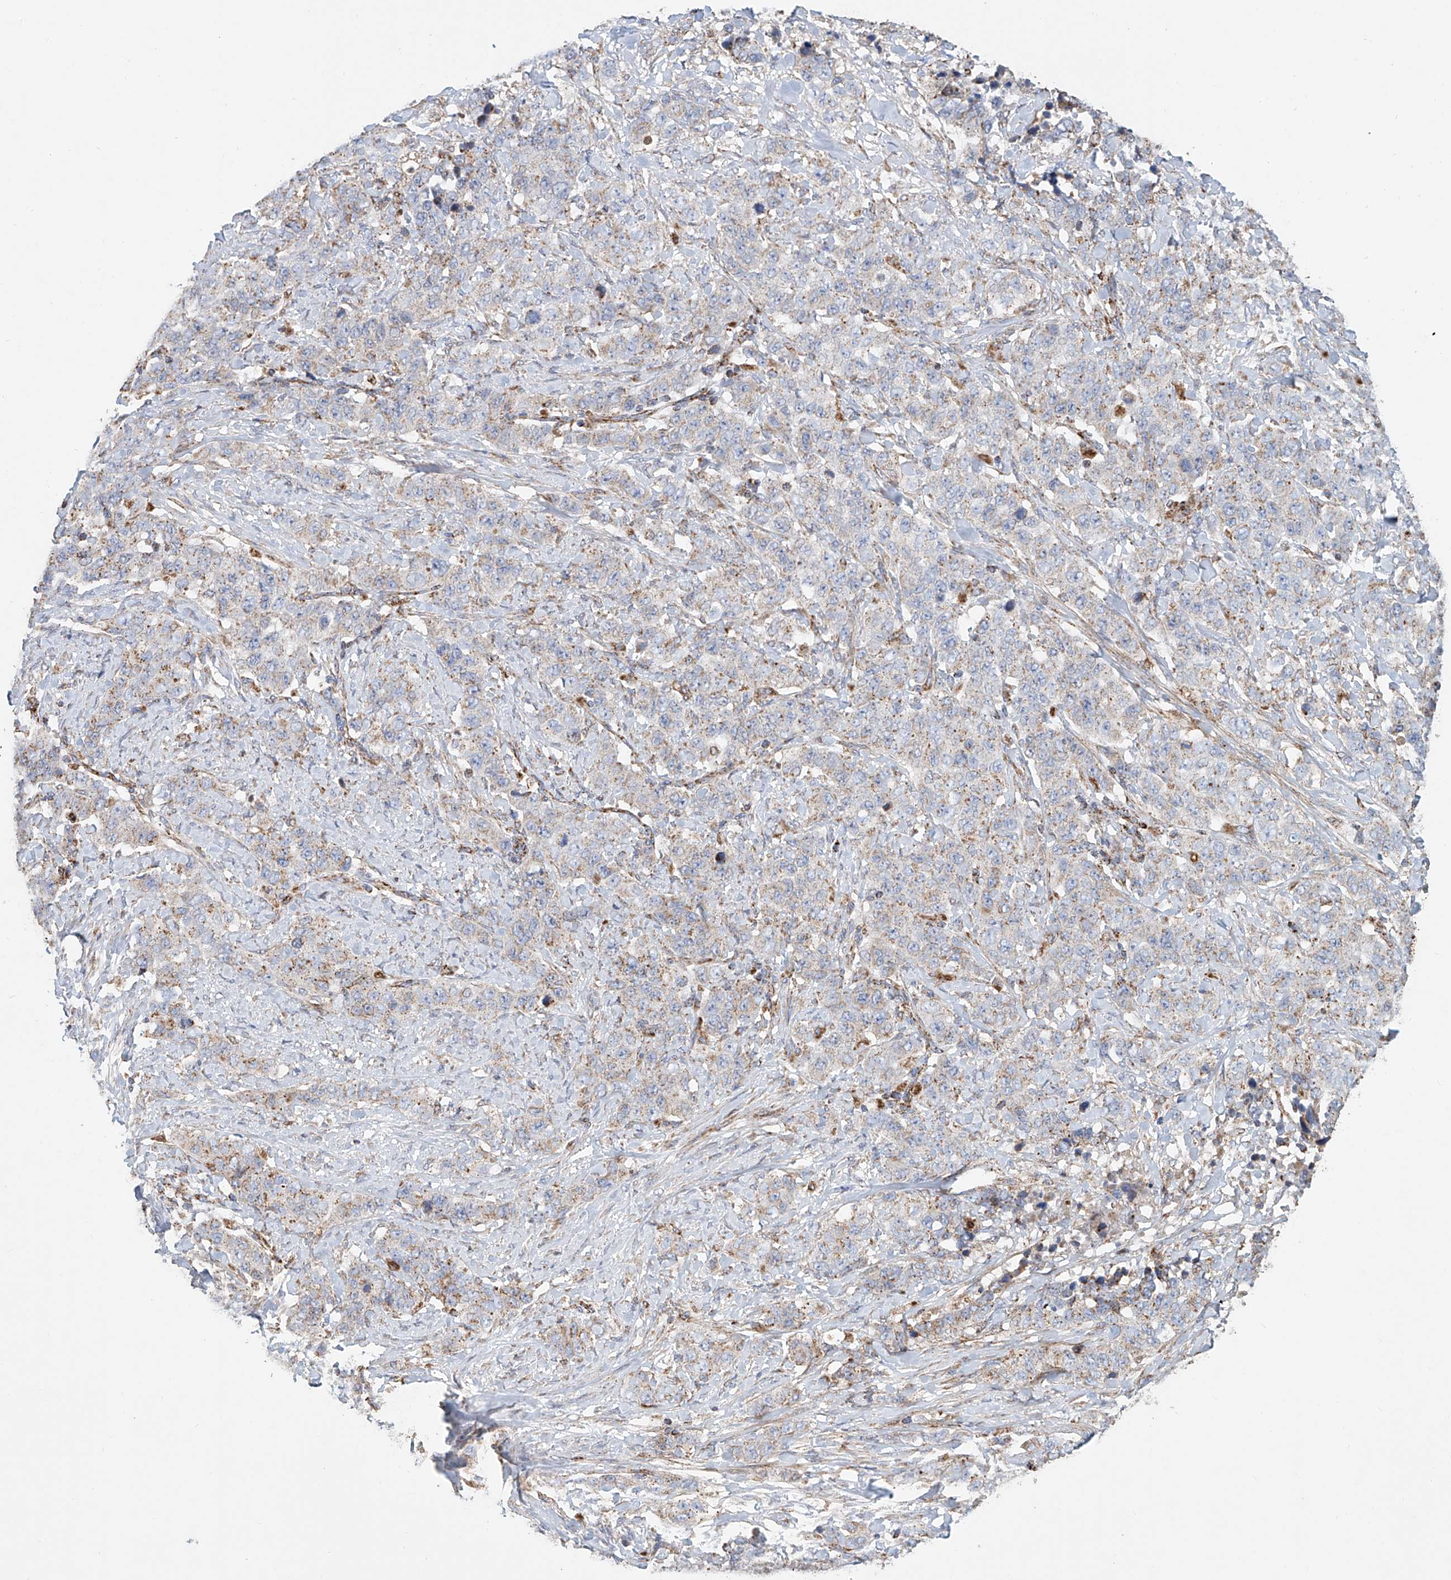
{"staining": {"intensity": "weak", "quantity": "<25%", "location": "cytoplasmic/membranous"}, "tissue": "stomach cancer", "cell_type": "Tumor cells", "image_type": "cancer", "snomed": [{"axis": "morphology", "description": "Adenocarcinoma, NOS"}, {"axis": "topography", "description": "Stomach"}], "caption": "High power microscopy image of an immunohistochemistry (IHC) image of adenocarcinoma (stomach), revealing no significant expression in tumor cells. Nuclei are stained in blue.", "gene": "MCL1", "patient": {"sex": "male", "age": 48}}